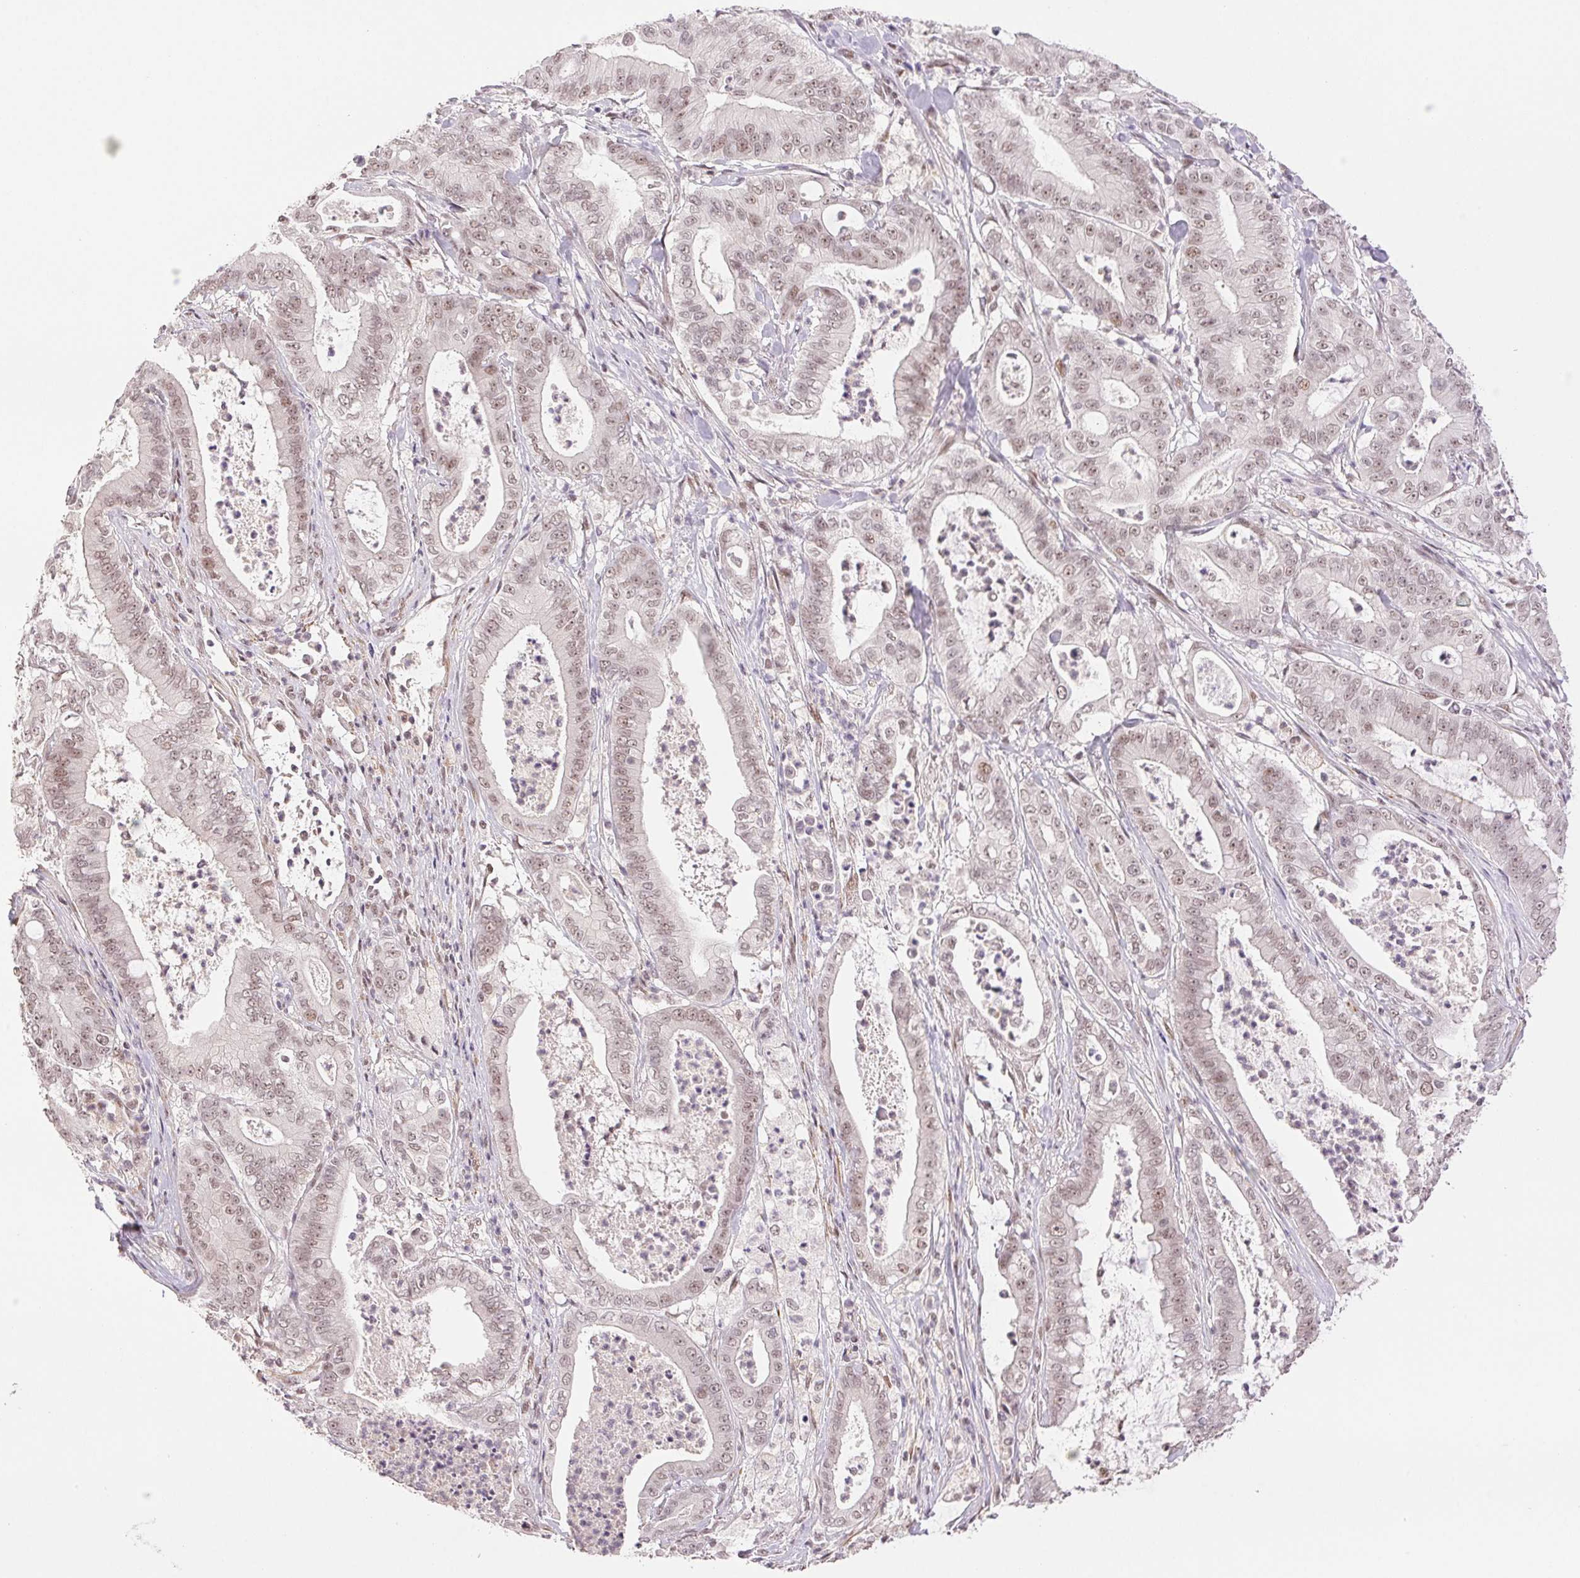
{"staining": {"intensity": "moderate", "quantity": ">75%", "location": "nuclear"}, "tissue": "pancreatic cancer", "cell_type": "Tumor cells", "image_type": "cancer", "snomed": [{"axis": "morphology", "description": "Adenocarcinoma, NOS"}, {"axis": "topography", "description": "Pancreas"}], "caption": "Immunohistochemistry (DAB (3,3'-diaminobenzidine)) staining of pancreatic cancer exhibits moderate nuclear protein expression in about >75% of tumor cells.", "gene": "PRPF18", "patient": {"sex": "male", "age": 71}}